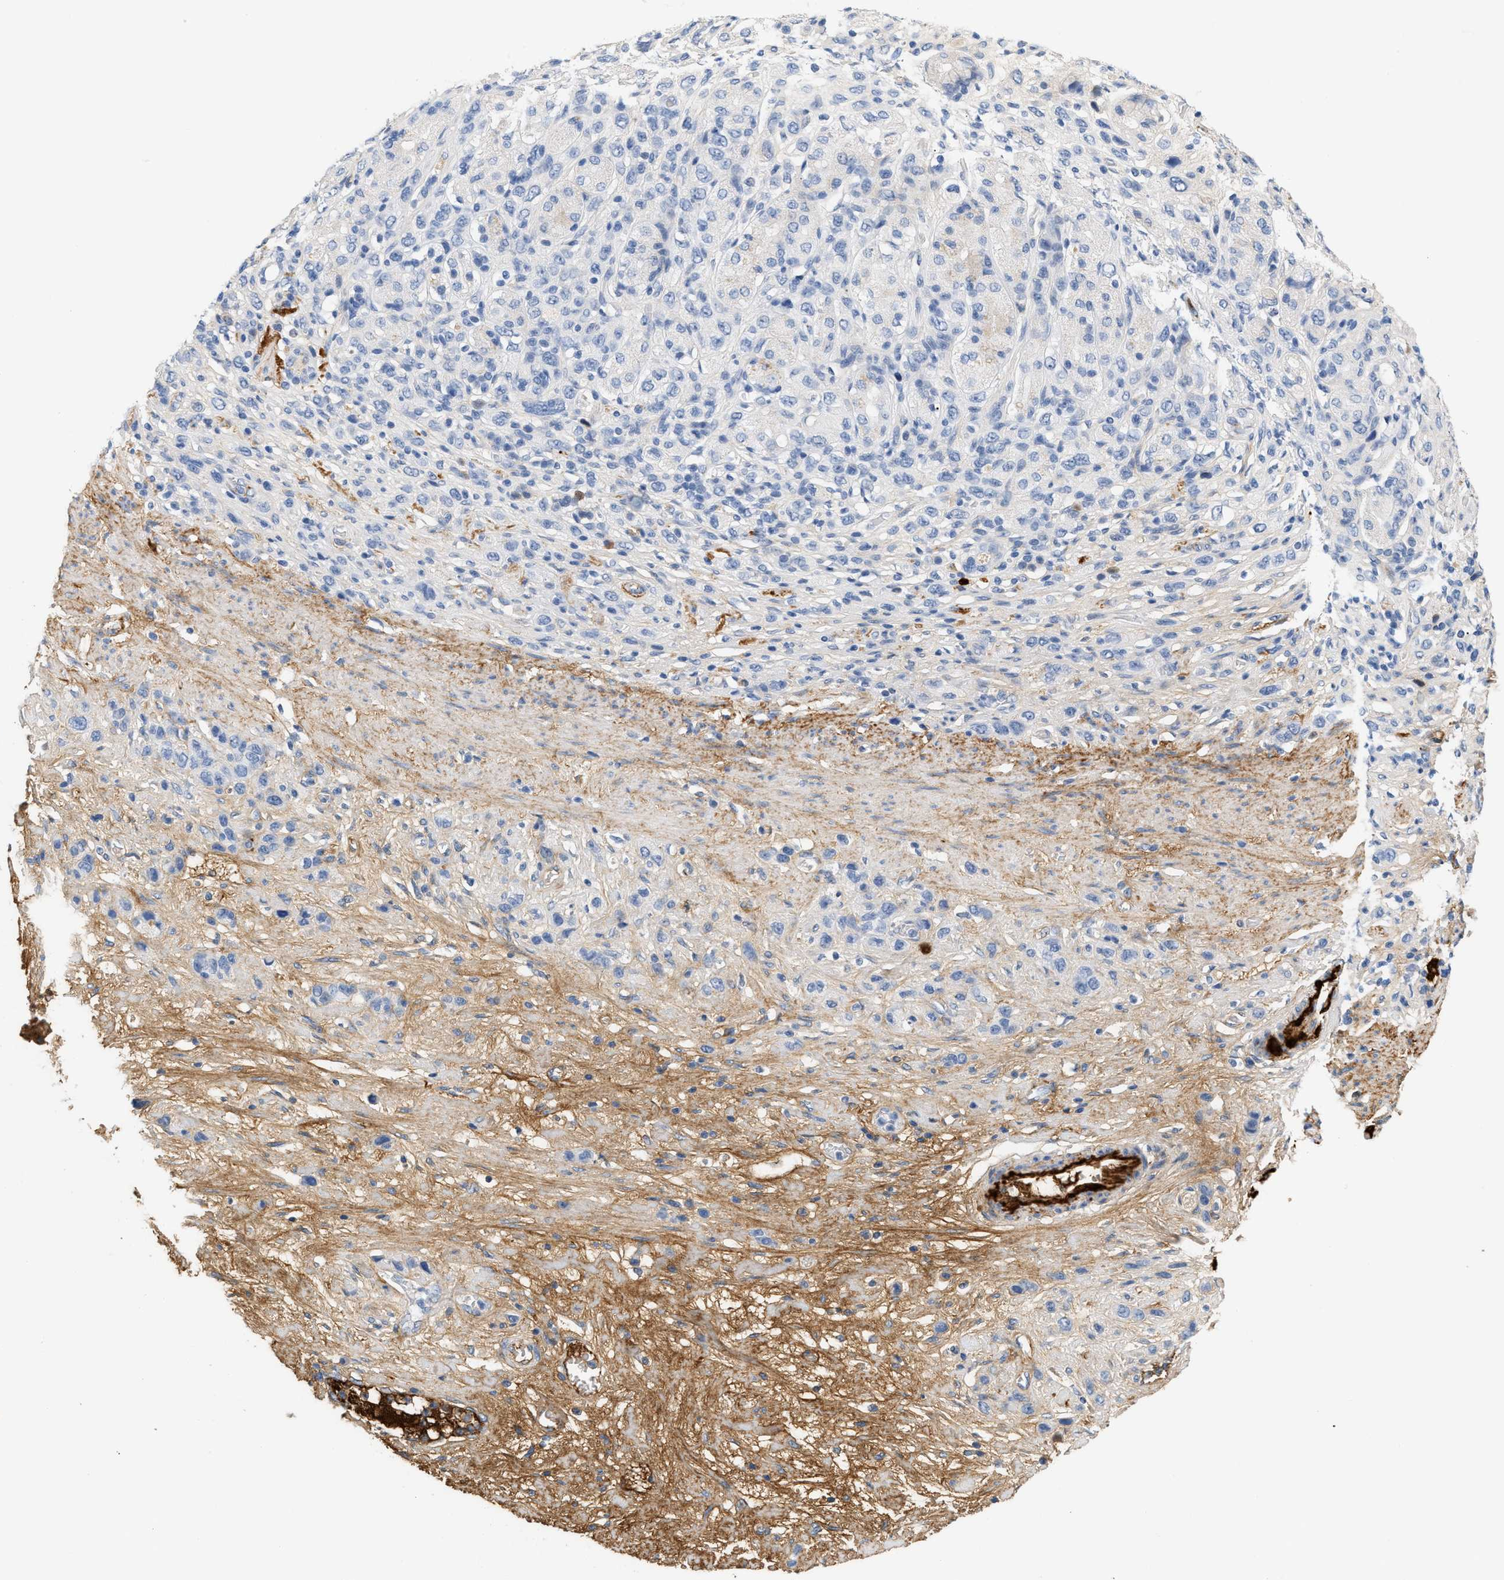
{"staining": {"intensity": "negative", "quantity": "none", "location": "none"}, "tissue": "stomach cancer", "cell_type": "Tumor cells", "image_type": "cancer", "snomed": [{"axis": "morphology", "description": "Adenocarcinoma, NOS"}, {"axis": "morphology", "description": "Adenocarcinoma, High grade"}, {"axis": "topography", "description": "Stomach, upper"}, {"axis": "topography", "description": "Stomach, lower"}], "caption": "Immunohistochemical staining of human stomach cancer demonstrates no significant staining in tumor cells. (IHC, brightfield microscopy, high magnification).", "gene": "CFH", "patient": {"sex": "female", "age": 65}}